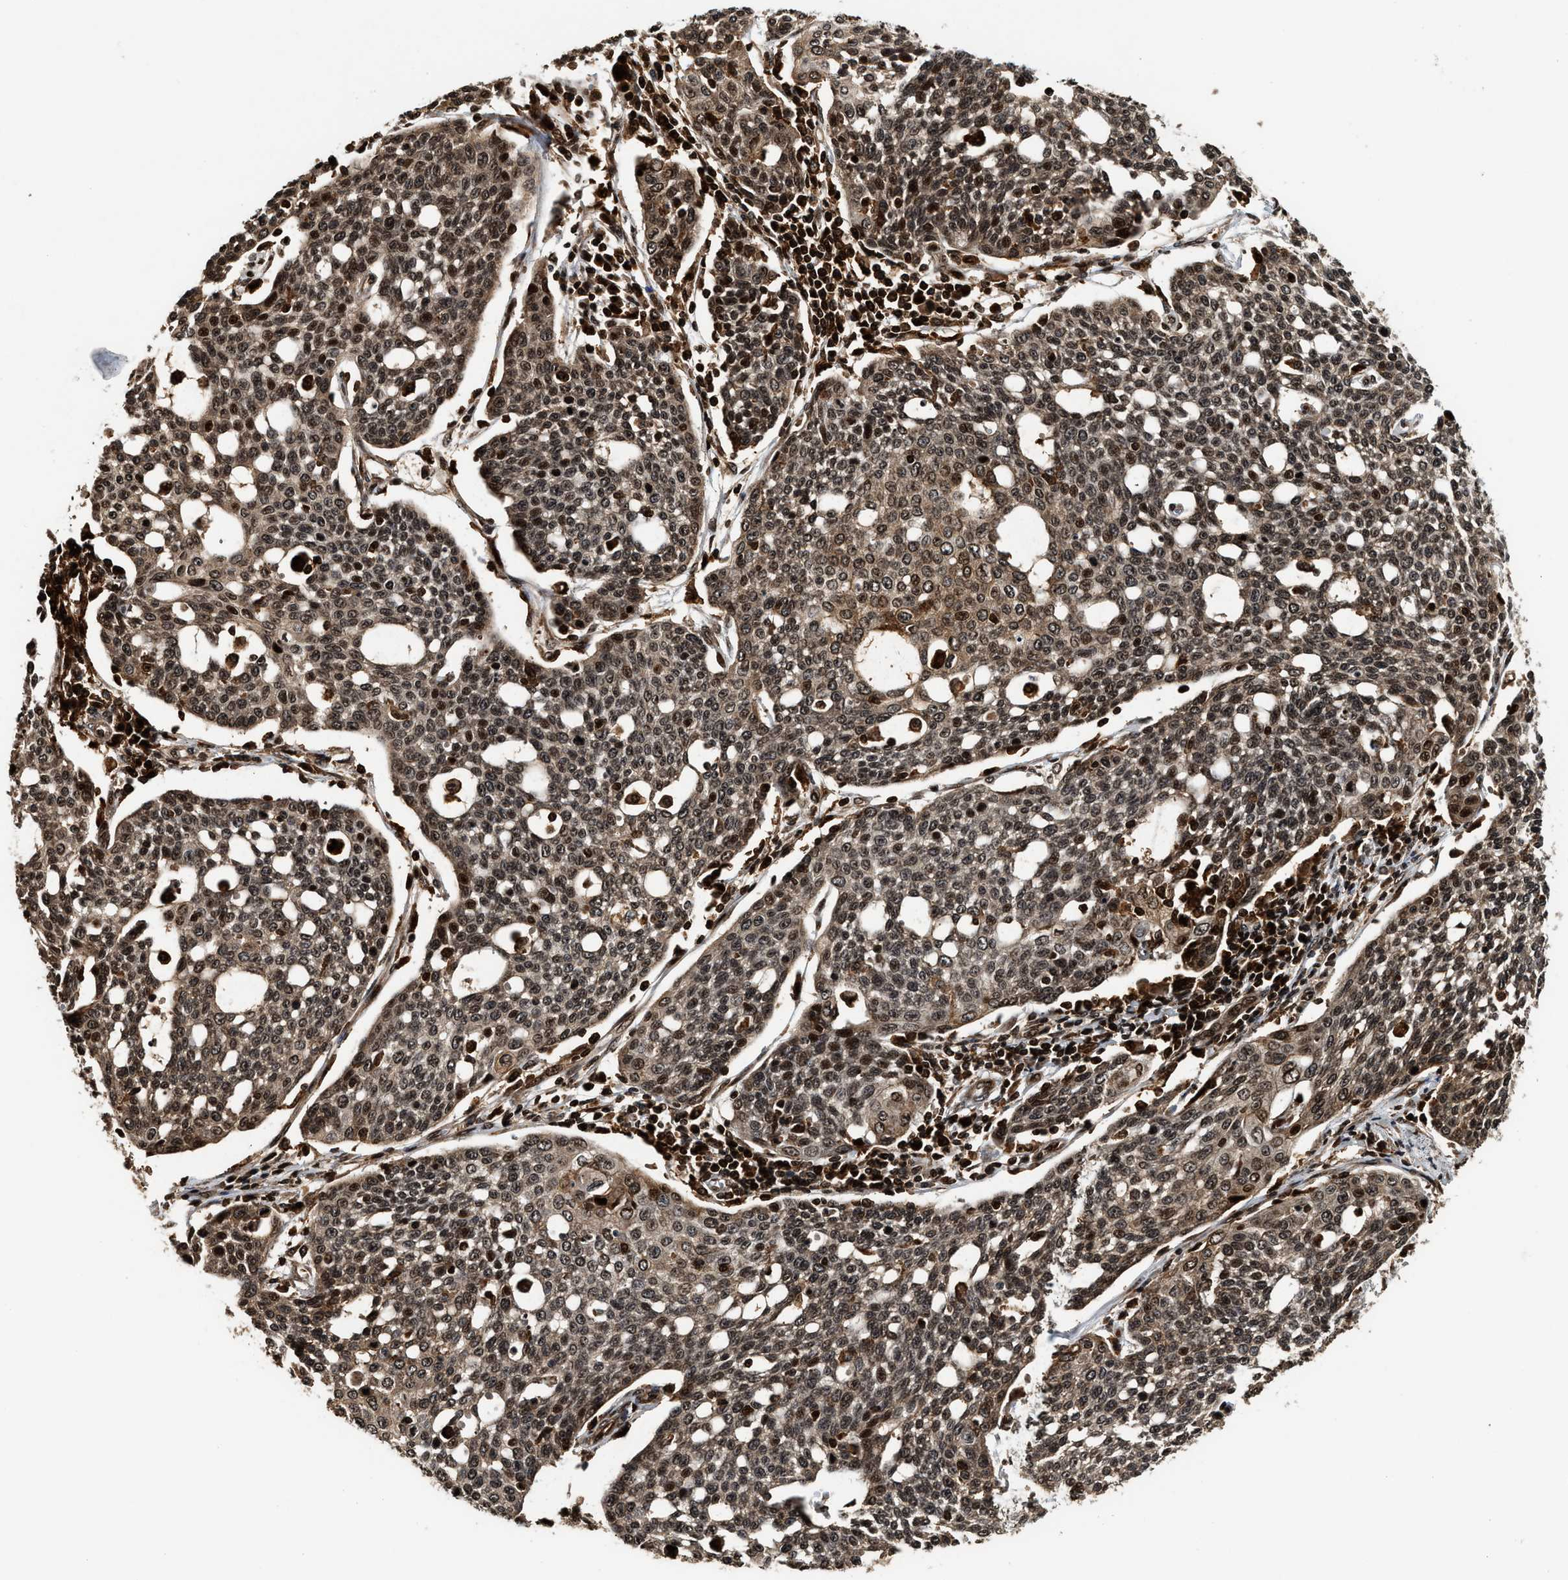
{"staining": {"intensity": "strong", "quantity": ">75%", "location": "cytoplasmic/membranous,nuclear"}, "tissue": "cervical cancer", "cell_type": "Tumor cells", "image_type": "cancer", "snomed": [{"axis": "morphology", "description": "Squamous cell carcinoma, NOS"}, {"axis": "topography", "description": "Cervix"}], "caption": "Cervical cancer (squamous cell carcinoma) tissue displays strong cytoplasmic/membranous and nuclear expression in about >75% of tumor cells", "gene": "MDM2", "patient": {"sex": "female", "age": 34}}